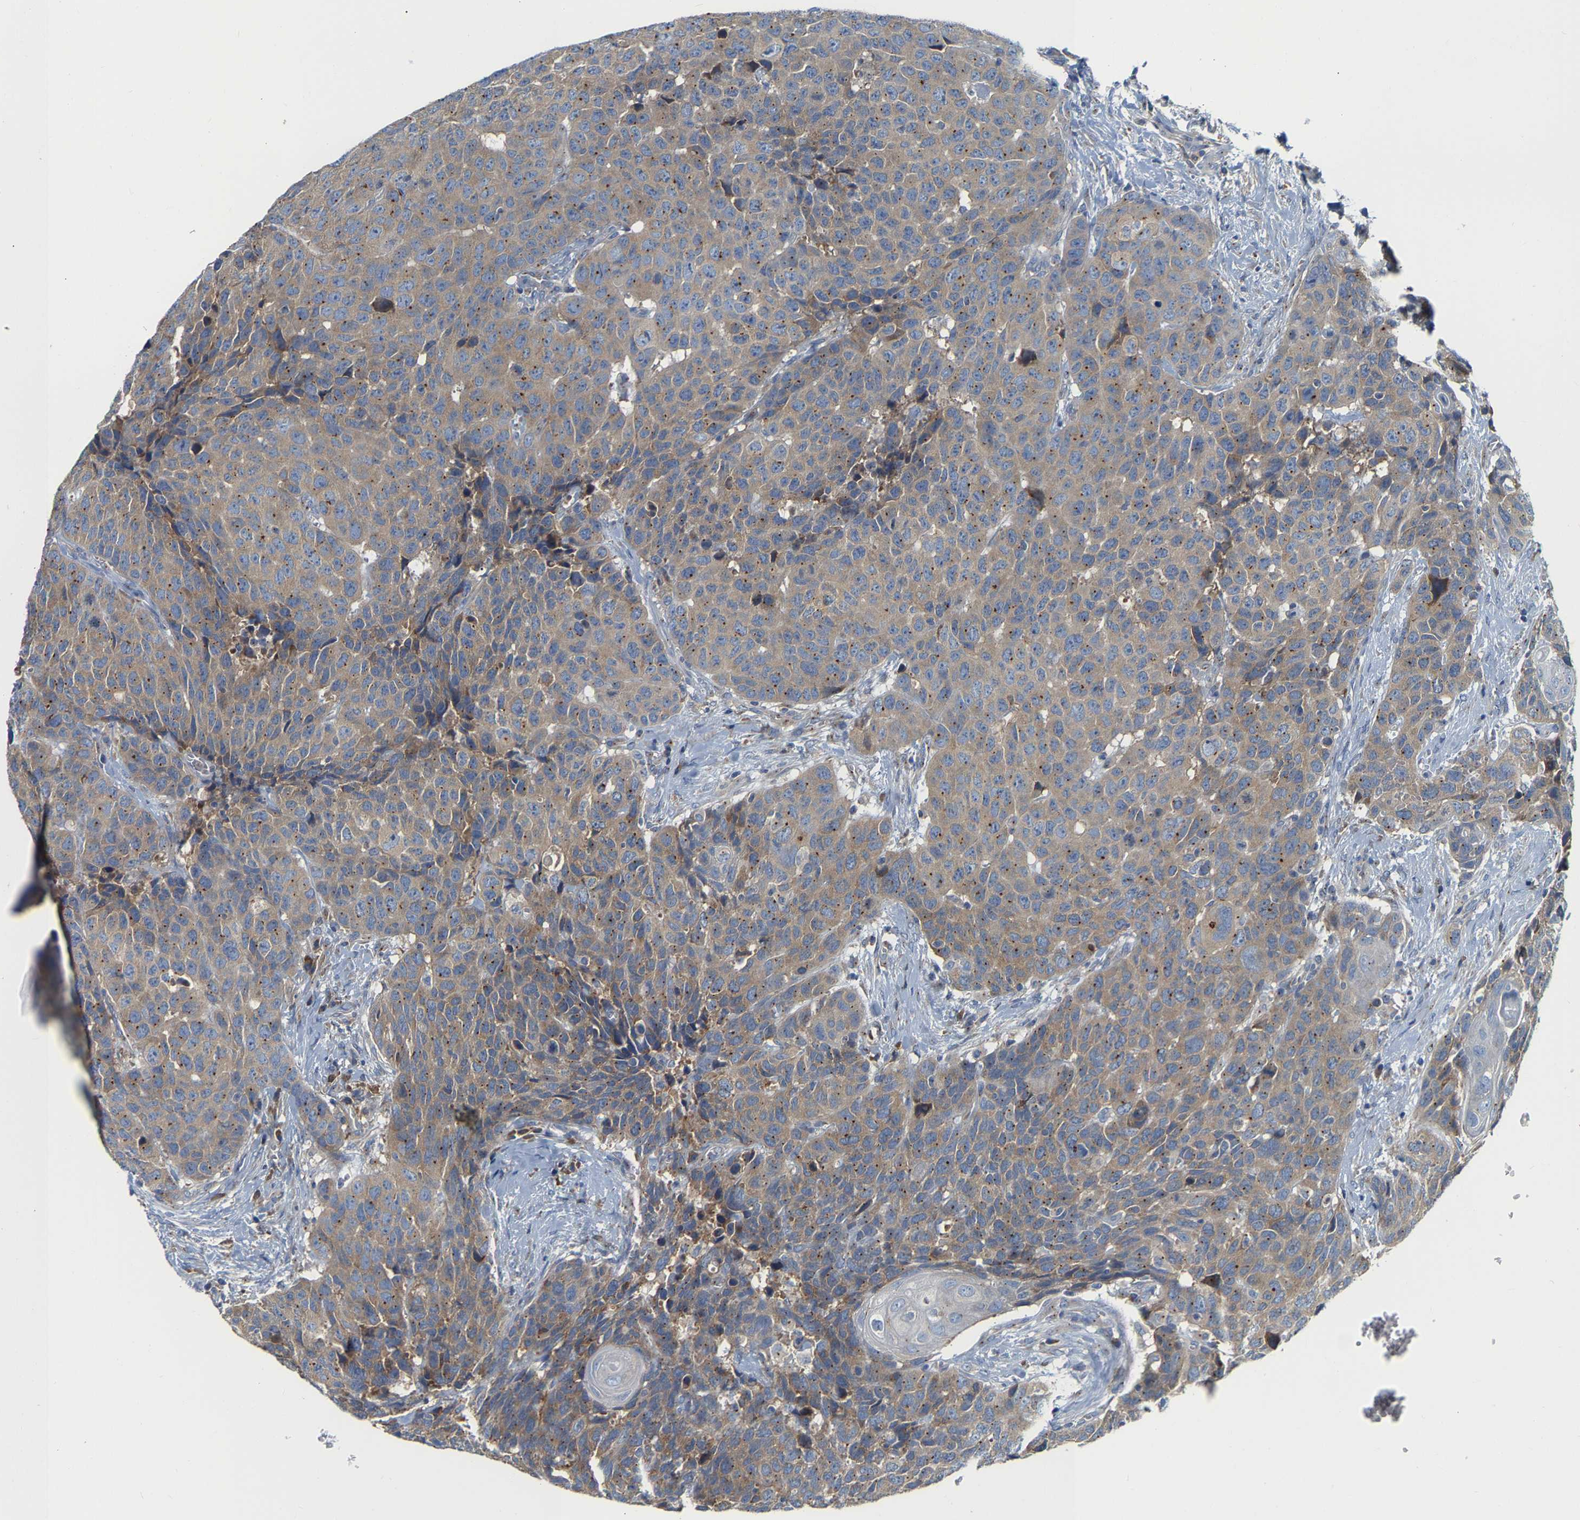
{"staining": {"intensity": "weak", "quantity": ">75%", "location": "cytoplasmic/membranous"}, "tissue": "head and neck cancer", "cell_type": "Tumor cells", "image_type": "cancer", "snomed": [{"axis": "morphology", "description": "Squamous cell carcinoma, NOS"}, {"axis": "topography", "description": "Head-Neck"}], "caption": "Squamous cell carcinoma (head and neck) stained with a protein marker displays weak staining in tumor cells.", "gene": "PCNT", "patient": {"sex": "male", "age": 66}}